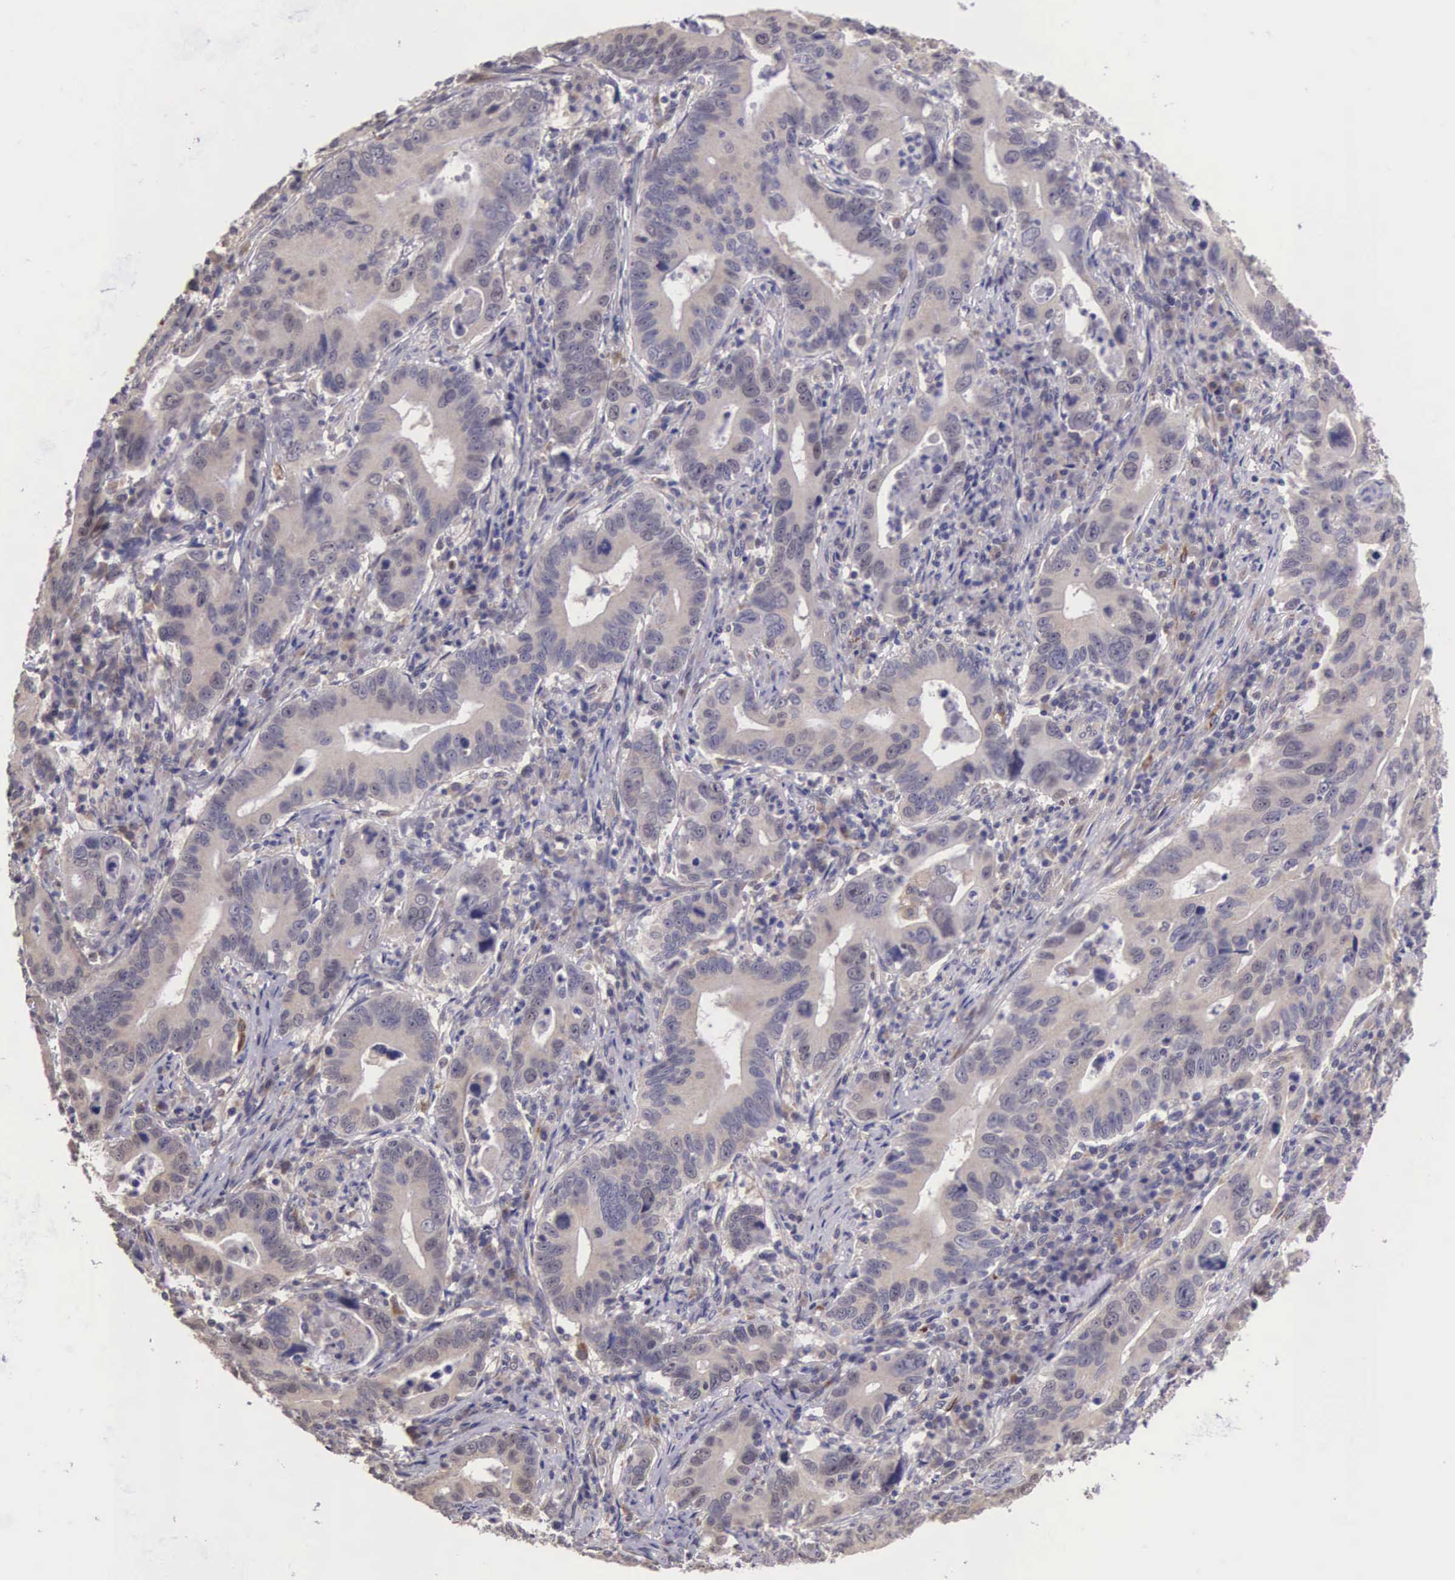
{"staining": {"intensity": "negative", "quantity": "none", "location": "none"}, "tissue": "stomach cancer", "cell_type": "Tumor cells", "image_type": "cancer", "snomed": [{"axis": "morphology", "description": "Adenocarcinoma, NOS"}, {"axis": "topography", "description": "Stomach, upper"}], "caption": "The micrograph reveals no staining of tumor cells in stomach adenocarcinoma.", "gene": "CDC45", "patient": {"sex": "male", "age": 63}}